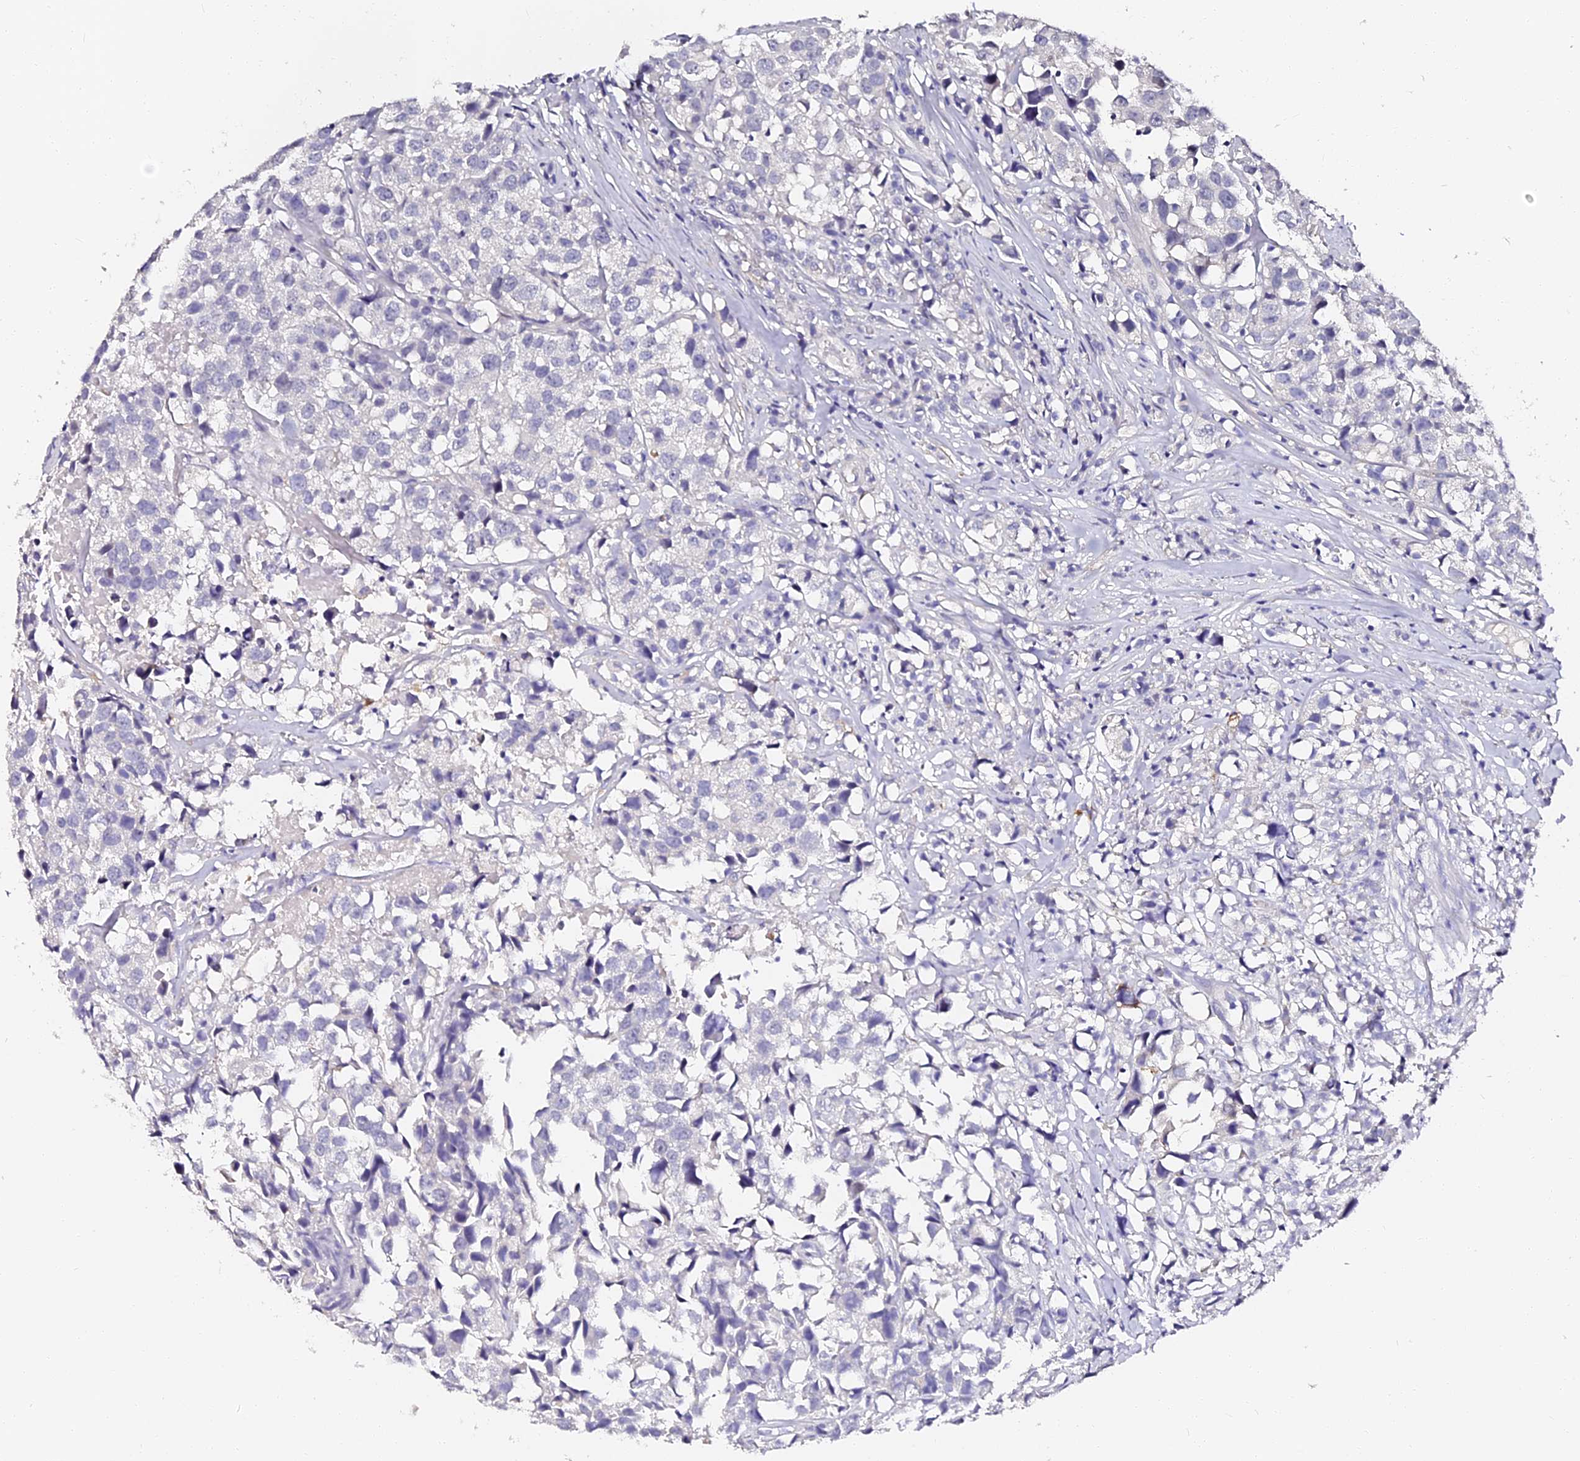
{"staining": {"intensity": "negative", "quantity": "none", "location": "none"}, "tissue": "urothelial cancer", "cell_type": "Tumor cells", "image_type": "cancer", "snomed": [{"axis": "morphology", "description": "Urothelial carcinoma, High grade"}, {"axis": "topography", "description": "Urinary bladder"}], "caption": "DAB (3,3'-diaminobenzidine) immunohistochemical staining of urothelial carcinoma (high-grade) demonstrates no significant expression in tumor cells.", "gene": "VPS33B", "patient": {"sex": "female", "age": 75}}